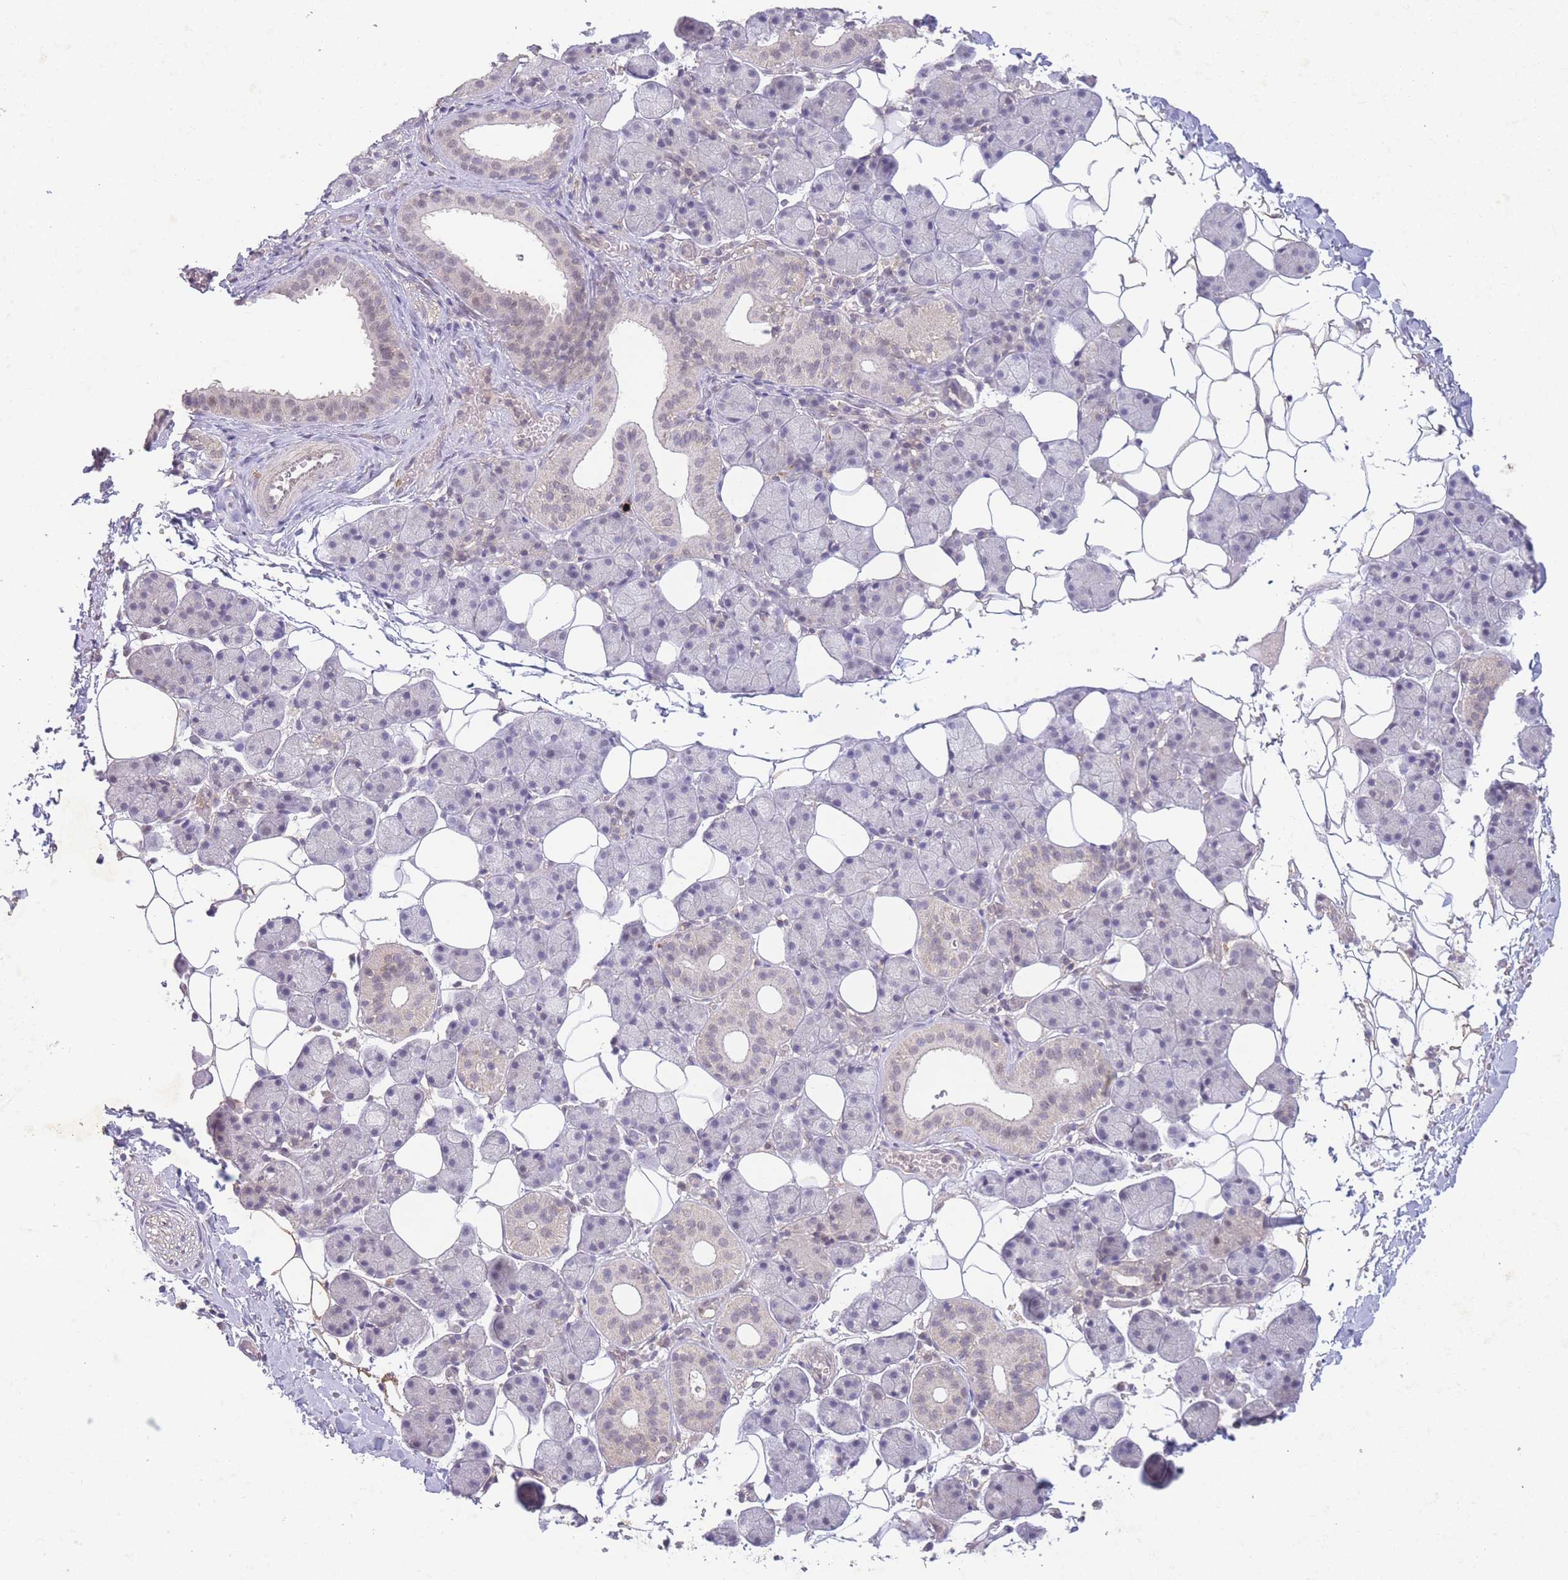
{"staining": {"intensity": "moderate", "quantity": "<25%", "location": "cytoplasmic/membranous"}, "tissue": "salivary gland", "cell_type": "Glandular cells", "image_type": "normal", "snomed": [{"axis": "morphology", "description": "Normal tissue, NOS"}, {"axis": "topography", "description": "Salivary gland"}], "caption": "Glandular cells show moderate cytoplasmic/membranous expression in approximately <25% of cells in benign salivary gland.", "gene": "RNF144B", "patient": {"sex": "female", "age": 33}}